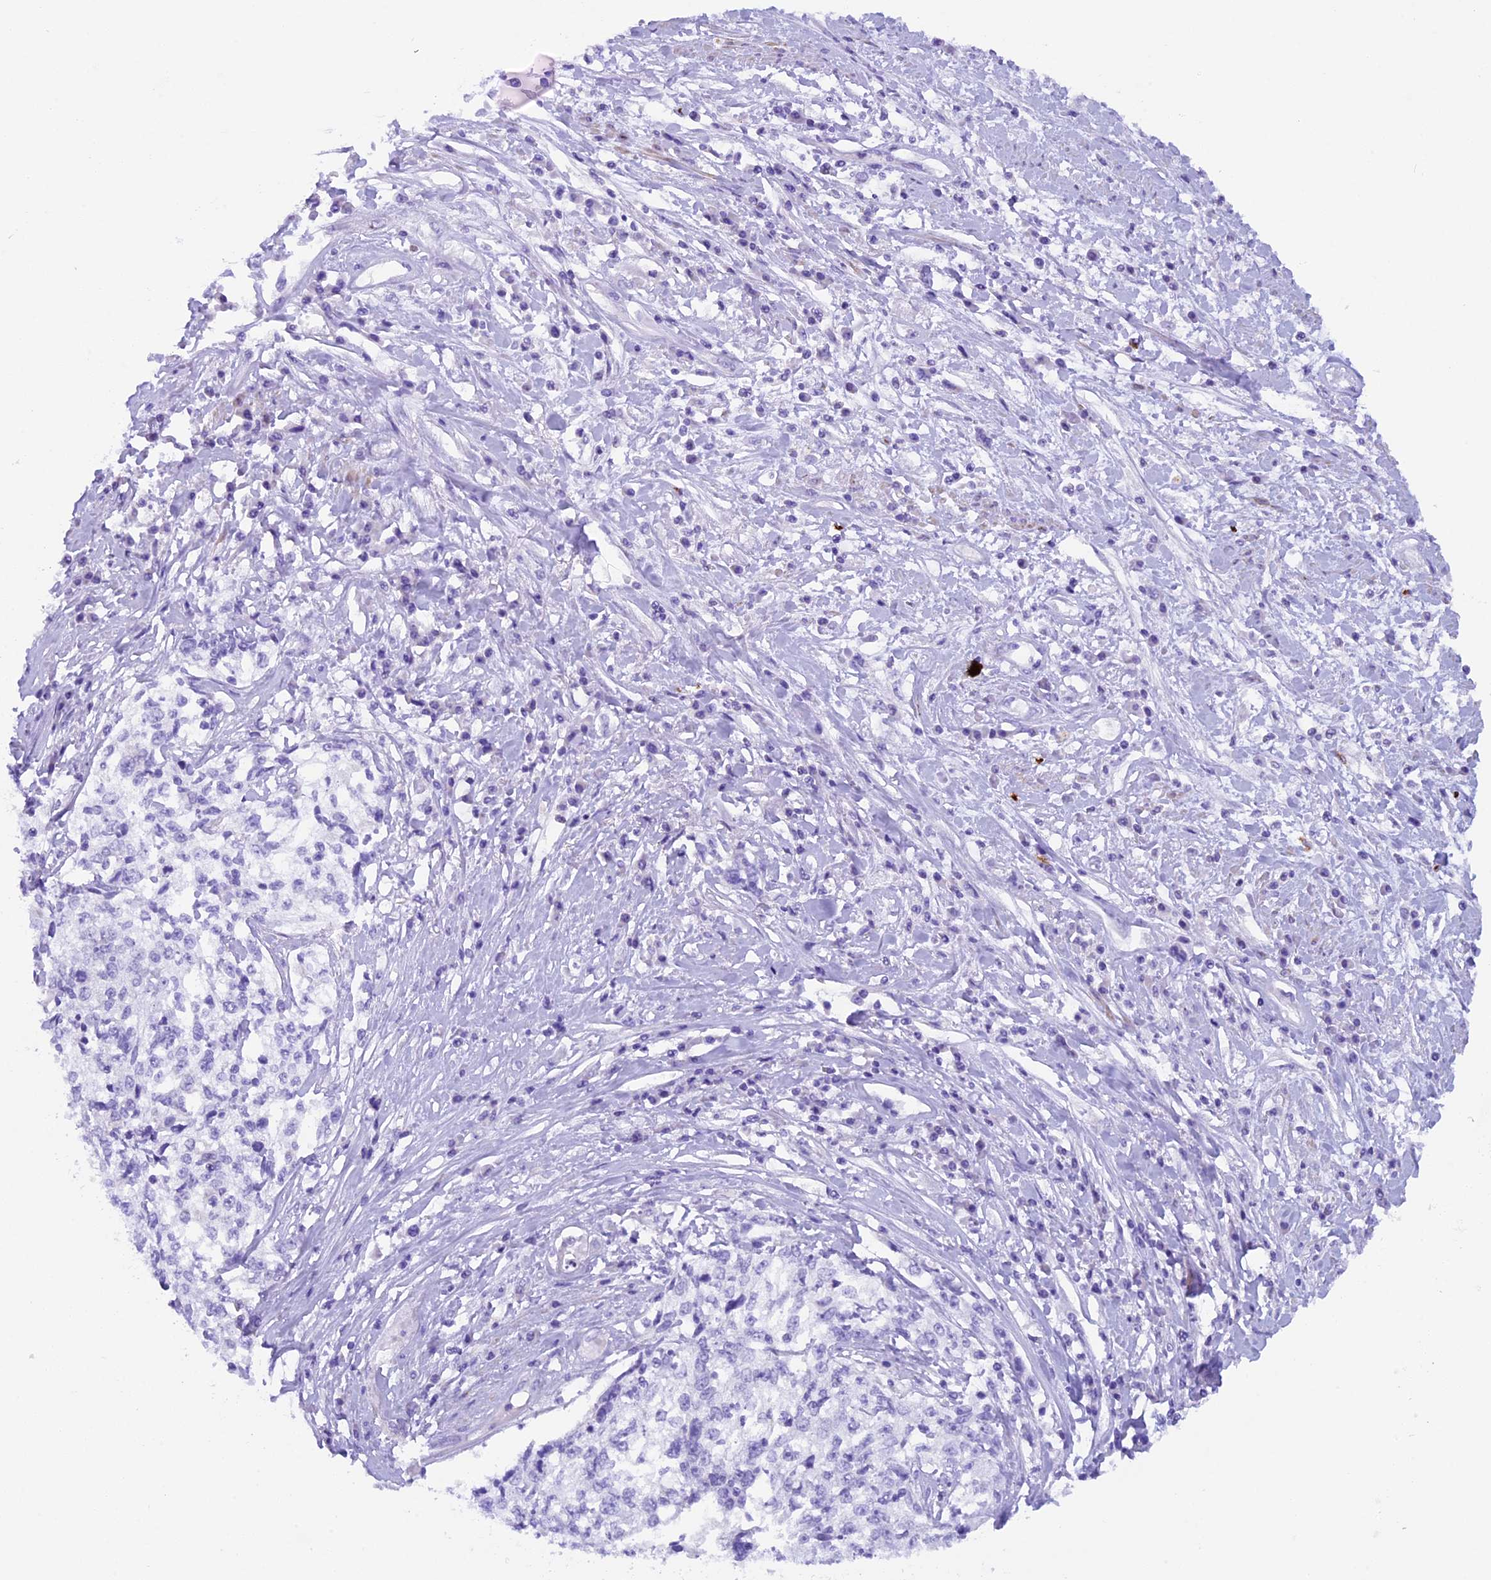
{"staining": {"intensity": "negative", "quantity": "none", "location": "none"}, "tissue": "cervical cancer", "cell_type": "Tumor cells", "image_type": "cancer", "snomed": [{"axis": "morphology", "description": "Squamous cell carcinoma, NOS"}, {"axis": "topography", "description": "Cervix"}], "caption": "This is a micrograph of IHC staining of cervical cancer (squamous cell carcinoma), which shows no staining in tumor cells.", "gene": "RTTN", "patient": {"sex": "female", "age": 57}}